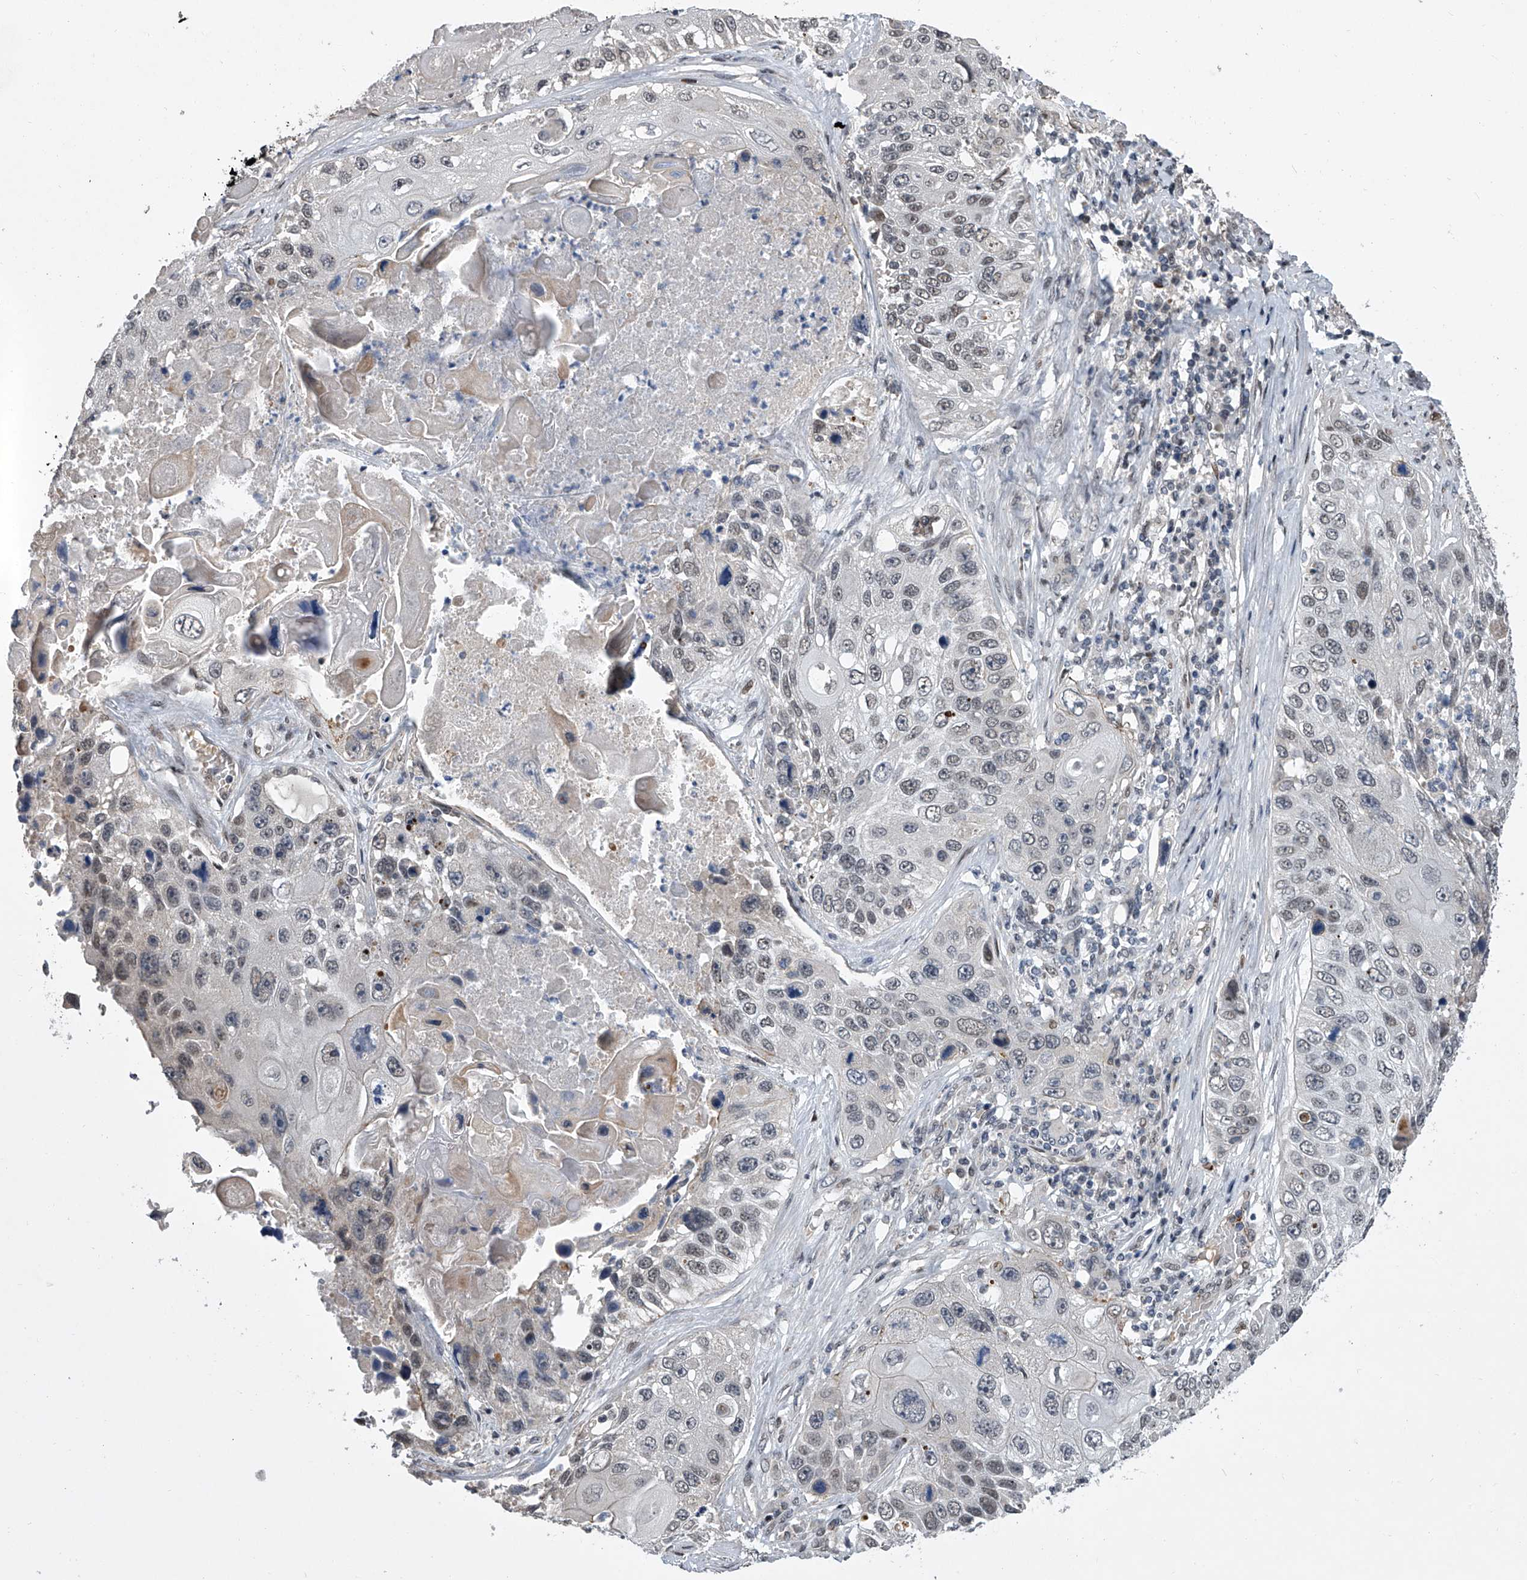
{"staining": {"intensity": "negative", "quantity": "none", "location": "none"}, "tissue": "lung cancer", "cell_type": "Tumor cells", "image_type": "cancer", "snomed": [{"axis": "morphology", "description": "Squamous cell carcinoma, NOS"}, {"axis": "topography", "description": "Lung"}], "caption": "Immunohistochemistry image of neoplastic tissue: lung cancer (squamous cell carcinoma) stained with DAB (3,3'-diaminobenzidine) exhibits no significant protein positivity in tumor cells.", "gene": "ZNF426", "patient": {"sex": "male", "age": 61}}